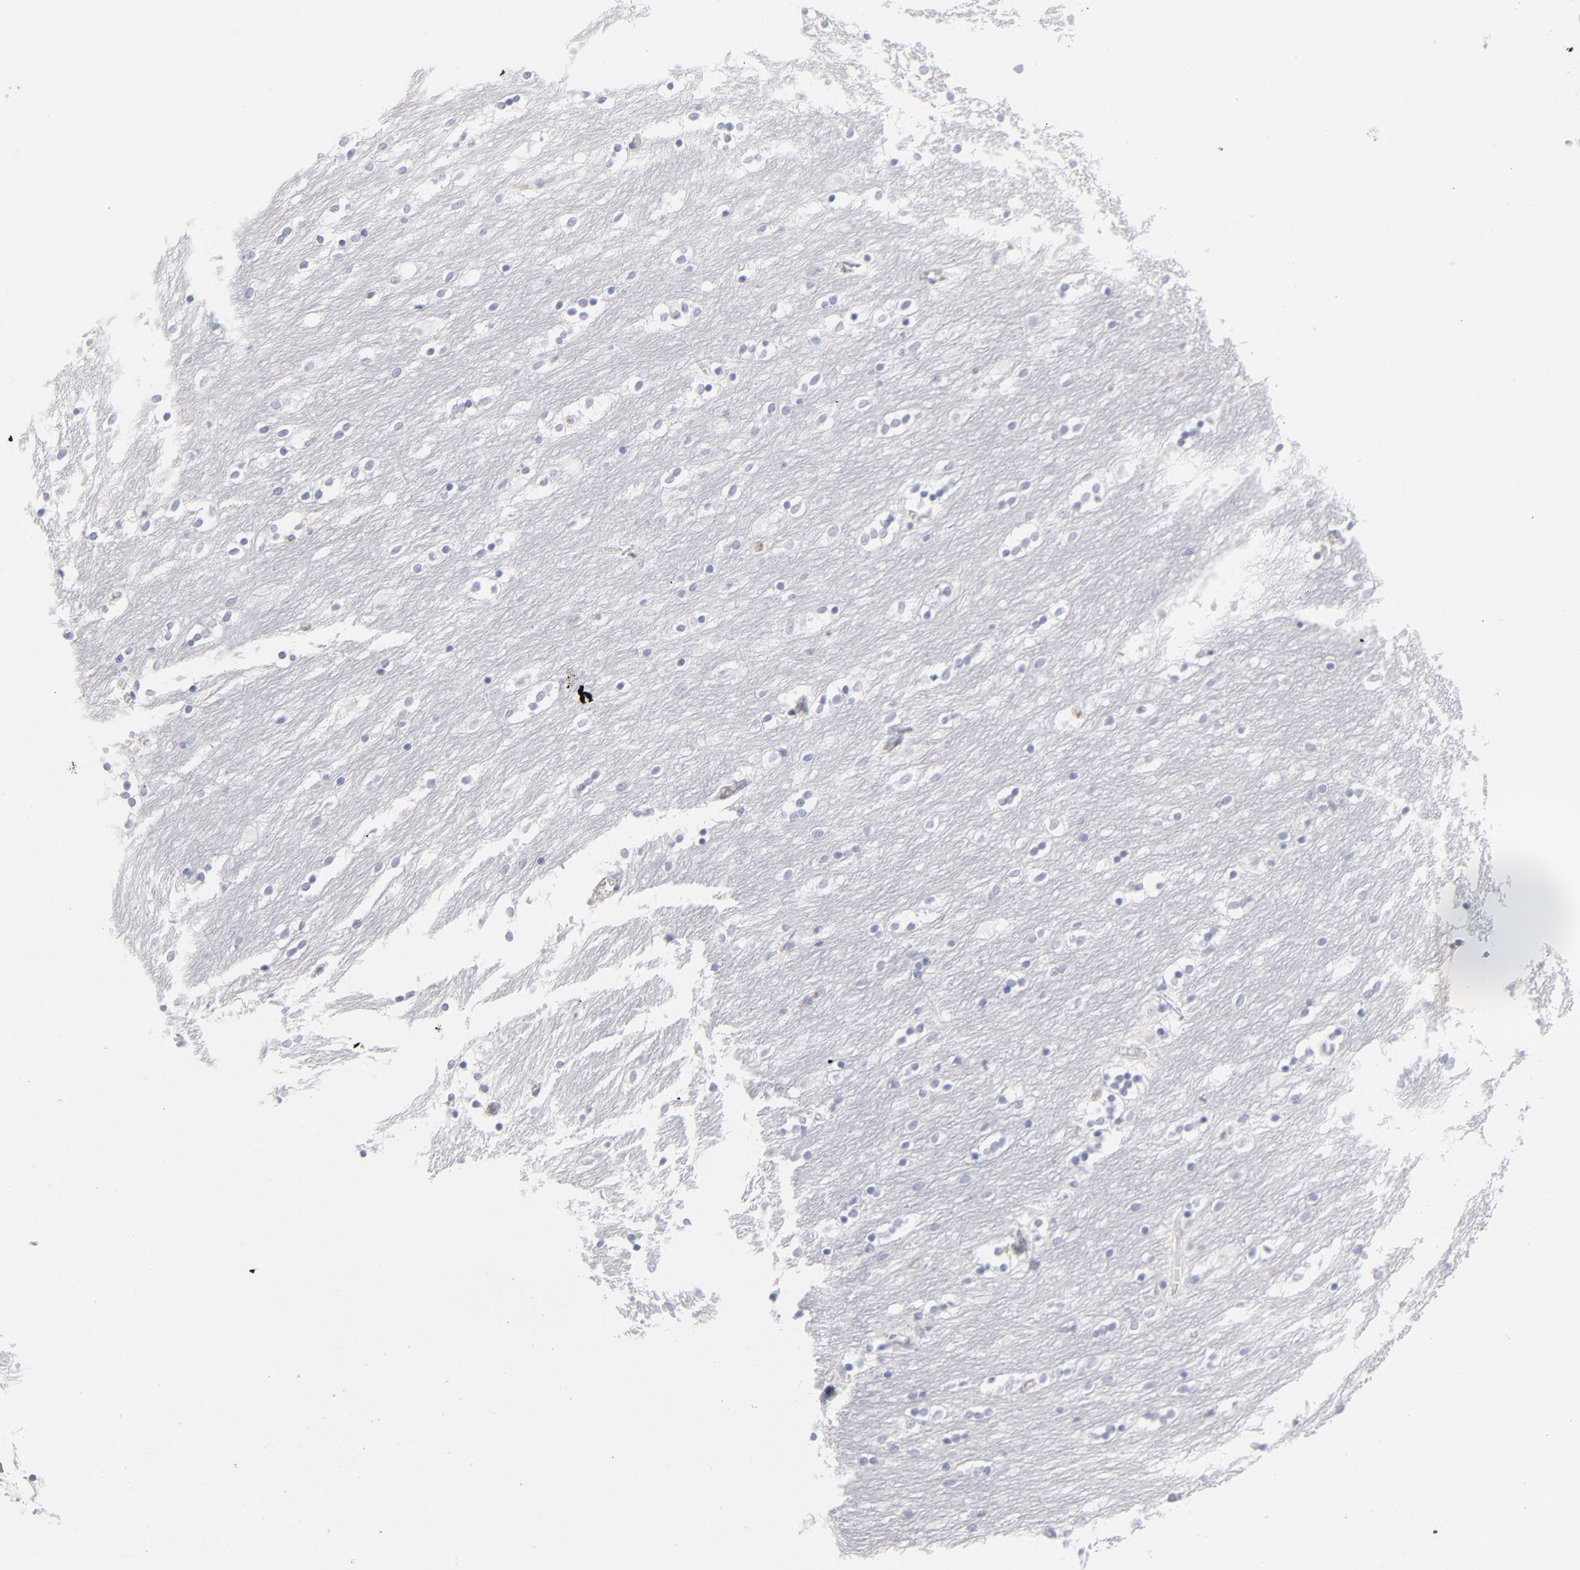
{"staining": {"intensity": "negative", "quantity": "none", "location": "none"}, "tissue": "caudate", "cell_type": "Glial cells", "image_type": "normal", "snomed": [{"axis": "morphology", "description": "Normal tissue, NOS"}, {"axis": "topography", "description": "Lateral ventricle wall"}], "caption": "Protein analysis of benign caudate shows no significant expression in glial cells.", "gene": "MCM7", "patient": {"sex": "female", "age": 54}}